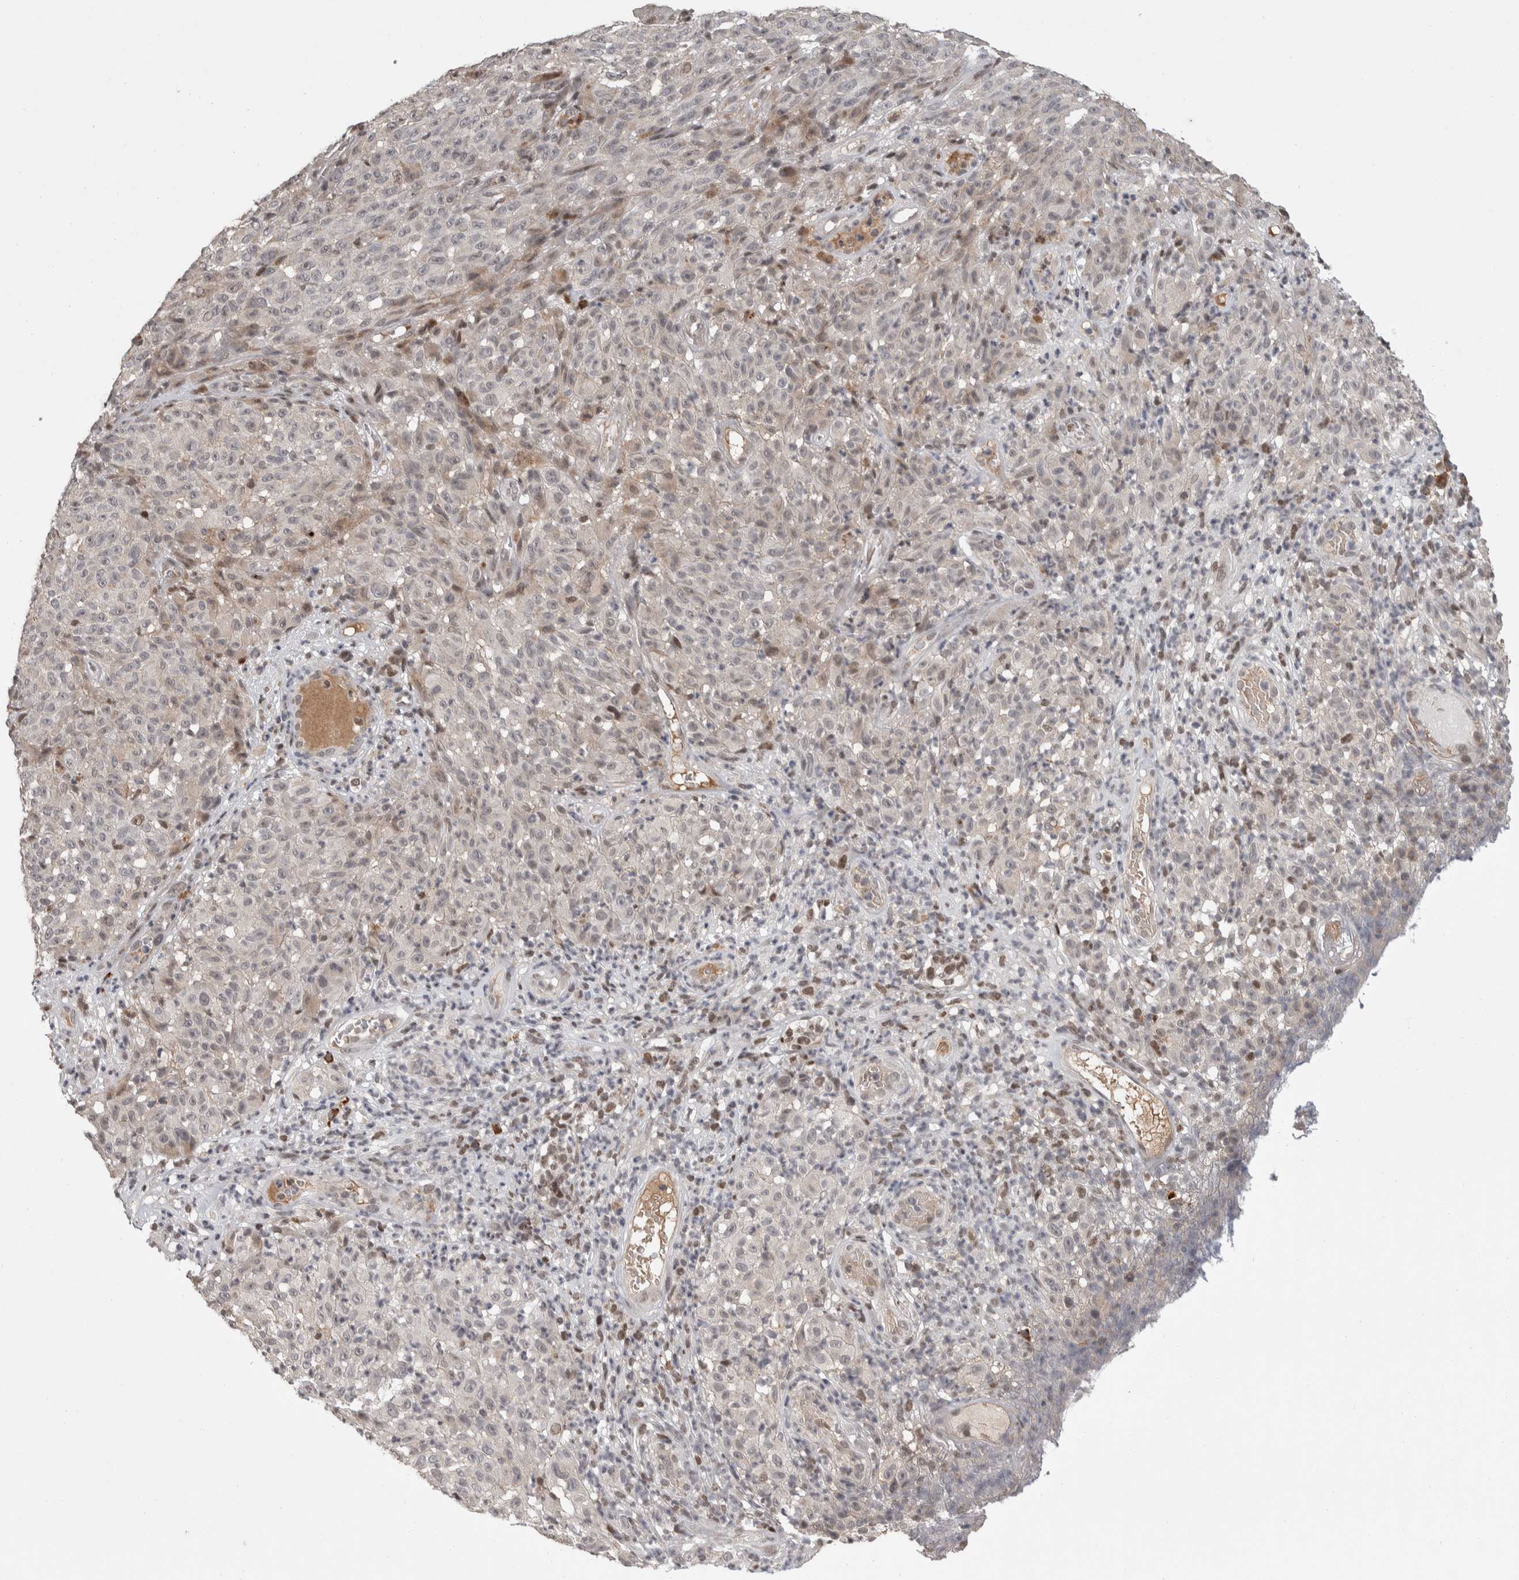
{"staining": {"intensity": "weak", "quantity": "<25%", "location": "nuclear"}, "tissue": "melanoma", "cell_type": "Tumor cells", "image_type": "cancer", "snomed": [{"axis": "morphology", "description": "Malignant melanoma, NOS"}, {"axis": "topography", "description": "Skin"}], "caption": "IHC image of neoplastic tissue: malignant melanoma stained with DAB exhibits no significant protein positivity in tumor cells.", "gene": "ZNF592", "patient": {"sex": "female", "age": 82}}